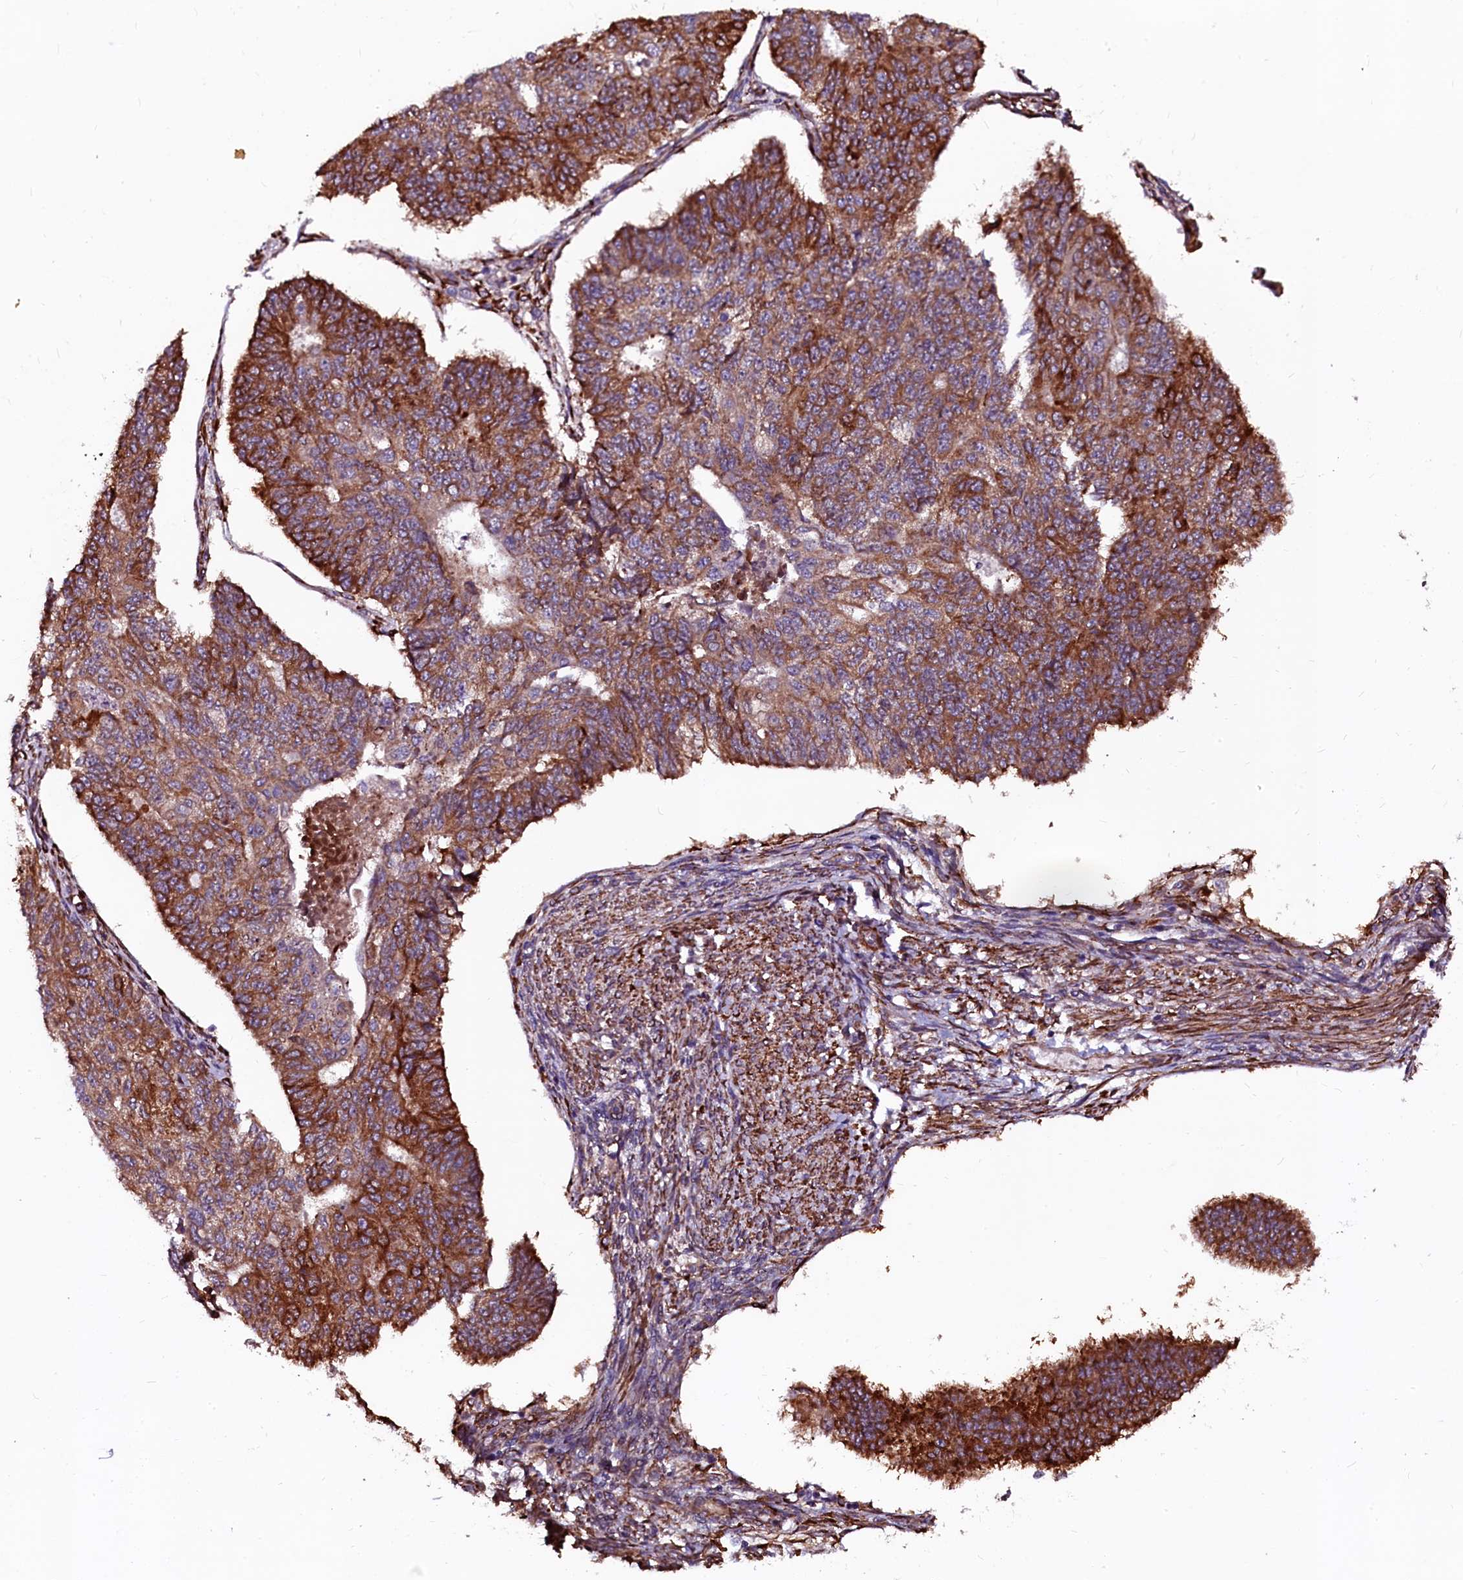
{"staining": {"intensity": "moderate", "quantity": ">75%", "location": "cytoplasmic/membranous"}, "tissue": "endometrial cancer", "cell_type": "Tumor cells", "image_type": "cancer", "snomed": [{"axis": "morphology", "description": "Adenocarcinoma, NOS"}, {"axis": "topography", "description": "Endometrium"}], "caption": "IHC of human endometrial cancer exhibits medium levels of moderate cytoplasmic/membranous expression in about >75% of tumor cells.", "gene": "N4BP1", "patient": {"sex": "female", "age": 32}}